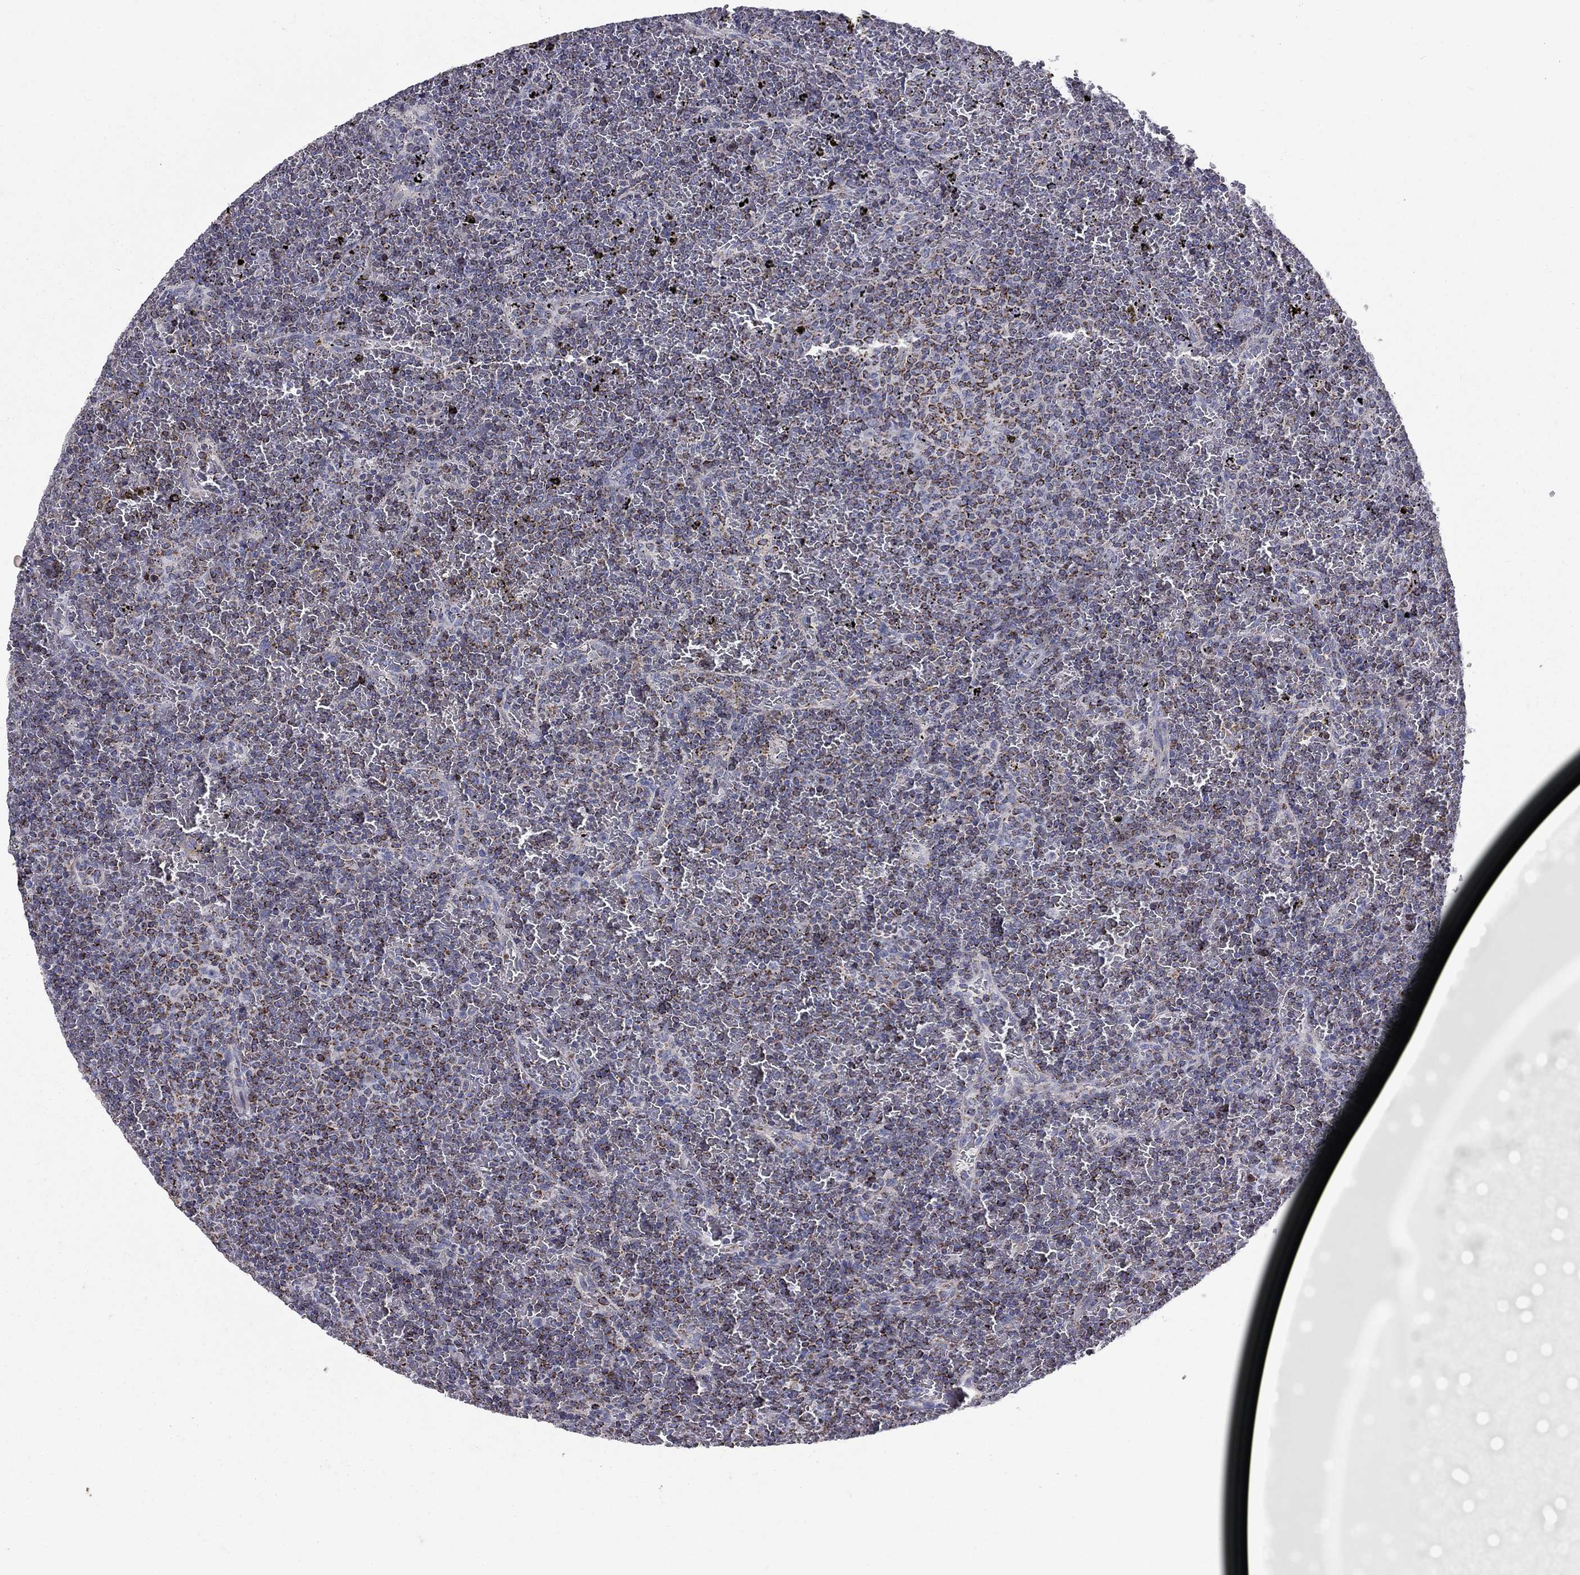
{"staining": {"intensity": "strong", "quantity": "<25%", "location": "cytoplasmic/membranous"}, "tissue": "lymphoma", "cell_type": "Tumor cells", "image_type": "cancer", "snomed": [{"axis": "morphology", "description": "Malignant lymphoma, non-Hodgkin's type, Low grade"}, {"axis": "topography", "description": "Spleen"}], "caption": "Low-grade malignant lymphoma, non-Hodgkin's type stained for a protein displays strong cytoplasmic/membranous positivity in tumor cells. The protein is stained brown, and the nuclei are stained in blue (DAB IHC with brightfield microscopy, high magnification).", "gene": "SLC4A10", "patient": {"sex": "female", "age": 77}}